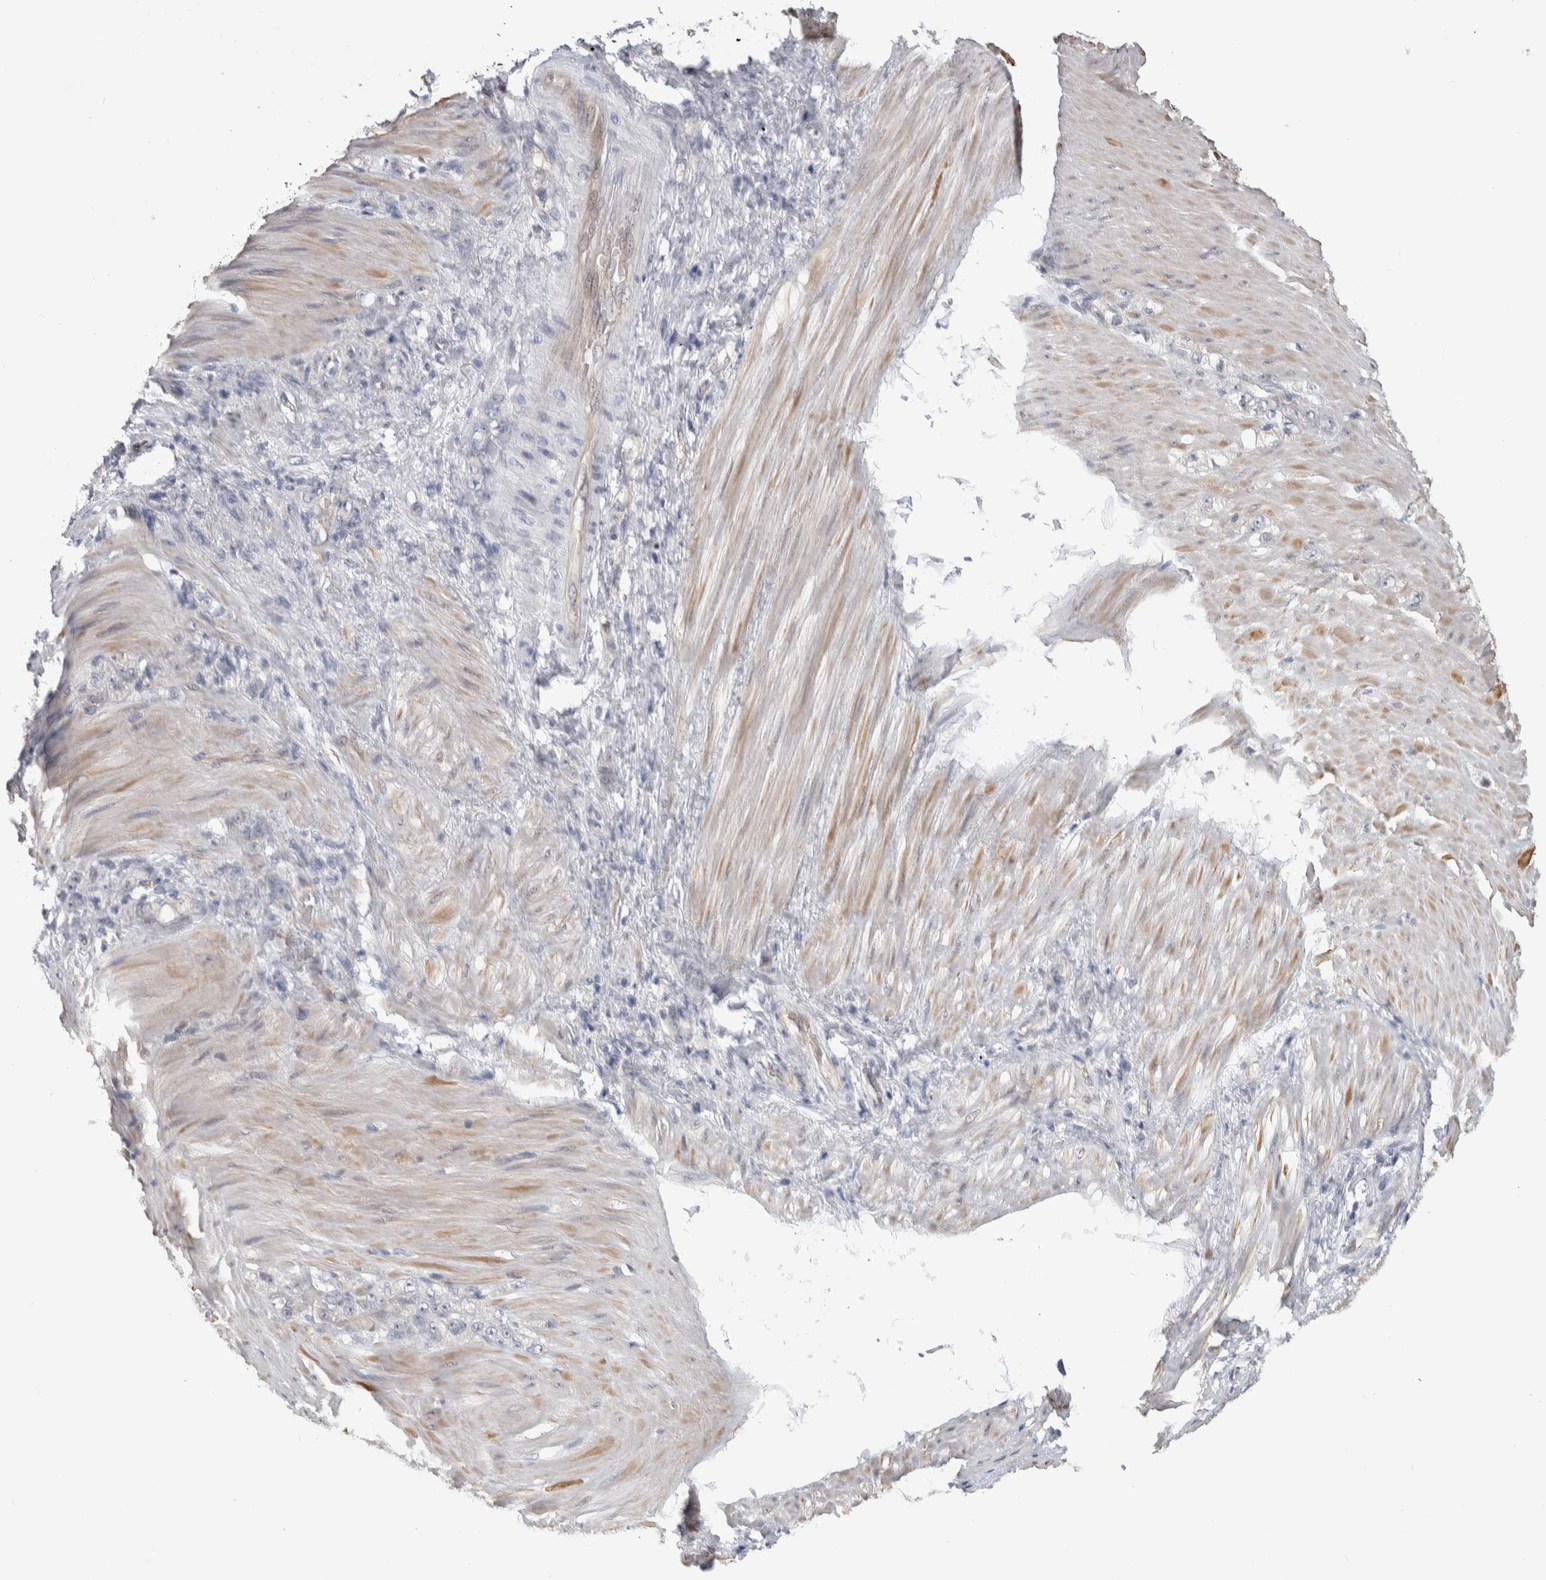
{"staining": {"intensity": "negative", "quantity": "none", "location": "none"}, "tissue": "stomach cancer", "cell_type": "Tumor cells", "image_type": "cancer", "snomed": [{"axis": "morphology", "description": "Normal tissue, NOS"}, {"axis": "morphology", "description": "Adenocarcinoma, NOS"}, {"axis": "topography", "description": "Stomach"}], "caption": "The IHC histopathology image has no significant positivity in tumor cells of stomach cancer tissue.", "gene": "ZBTB49", "patient": {"sex": "male", "age": 82}}